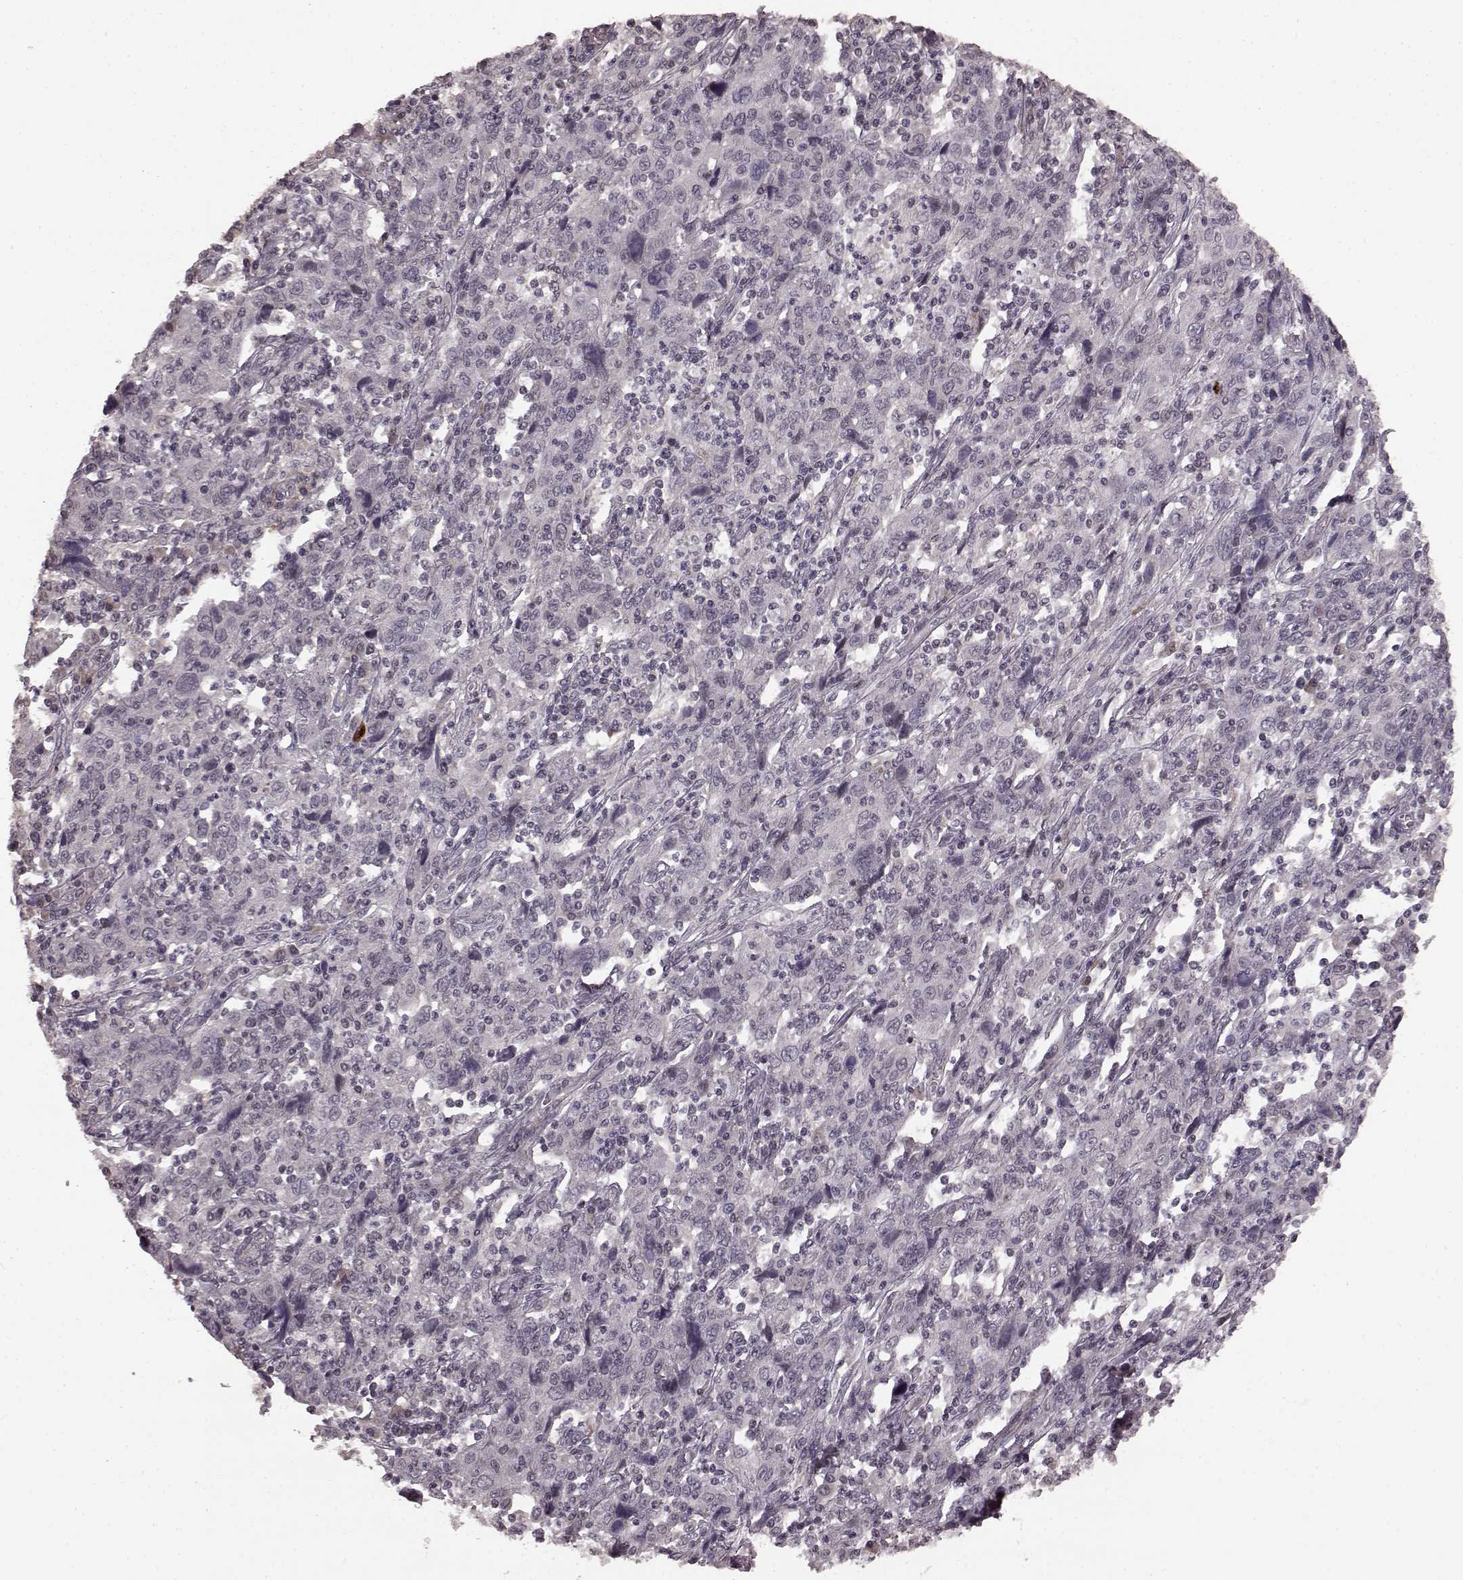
{"staining": {"intensity": "negative", "quantity": "none", "location": "none"}, "tissue": "cervical cancer", "cell_type": "Tumor cells", "image_type": "cancer", "snomed": [{"axis": "morphology", "description": "Squamous cell carcinoma, NOS"}, {"axis": "topography", "description": "Cervix"}], "caption": "Immunohistochemical staining of cervical squamous cell carcinoma shows no significant staining in tumor cells.", "gene": "PLCB4", "patient": {"sex": "female", "age": 46}}